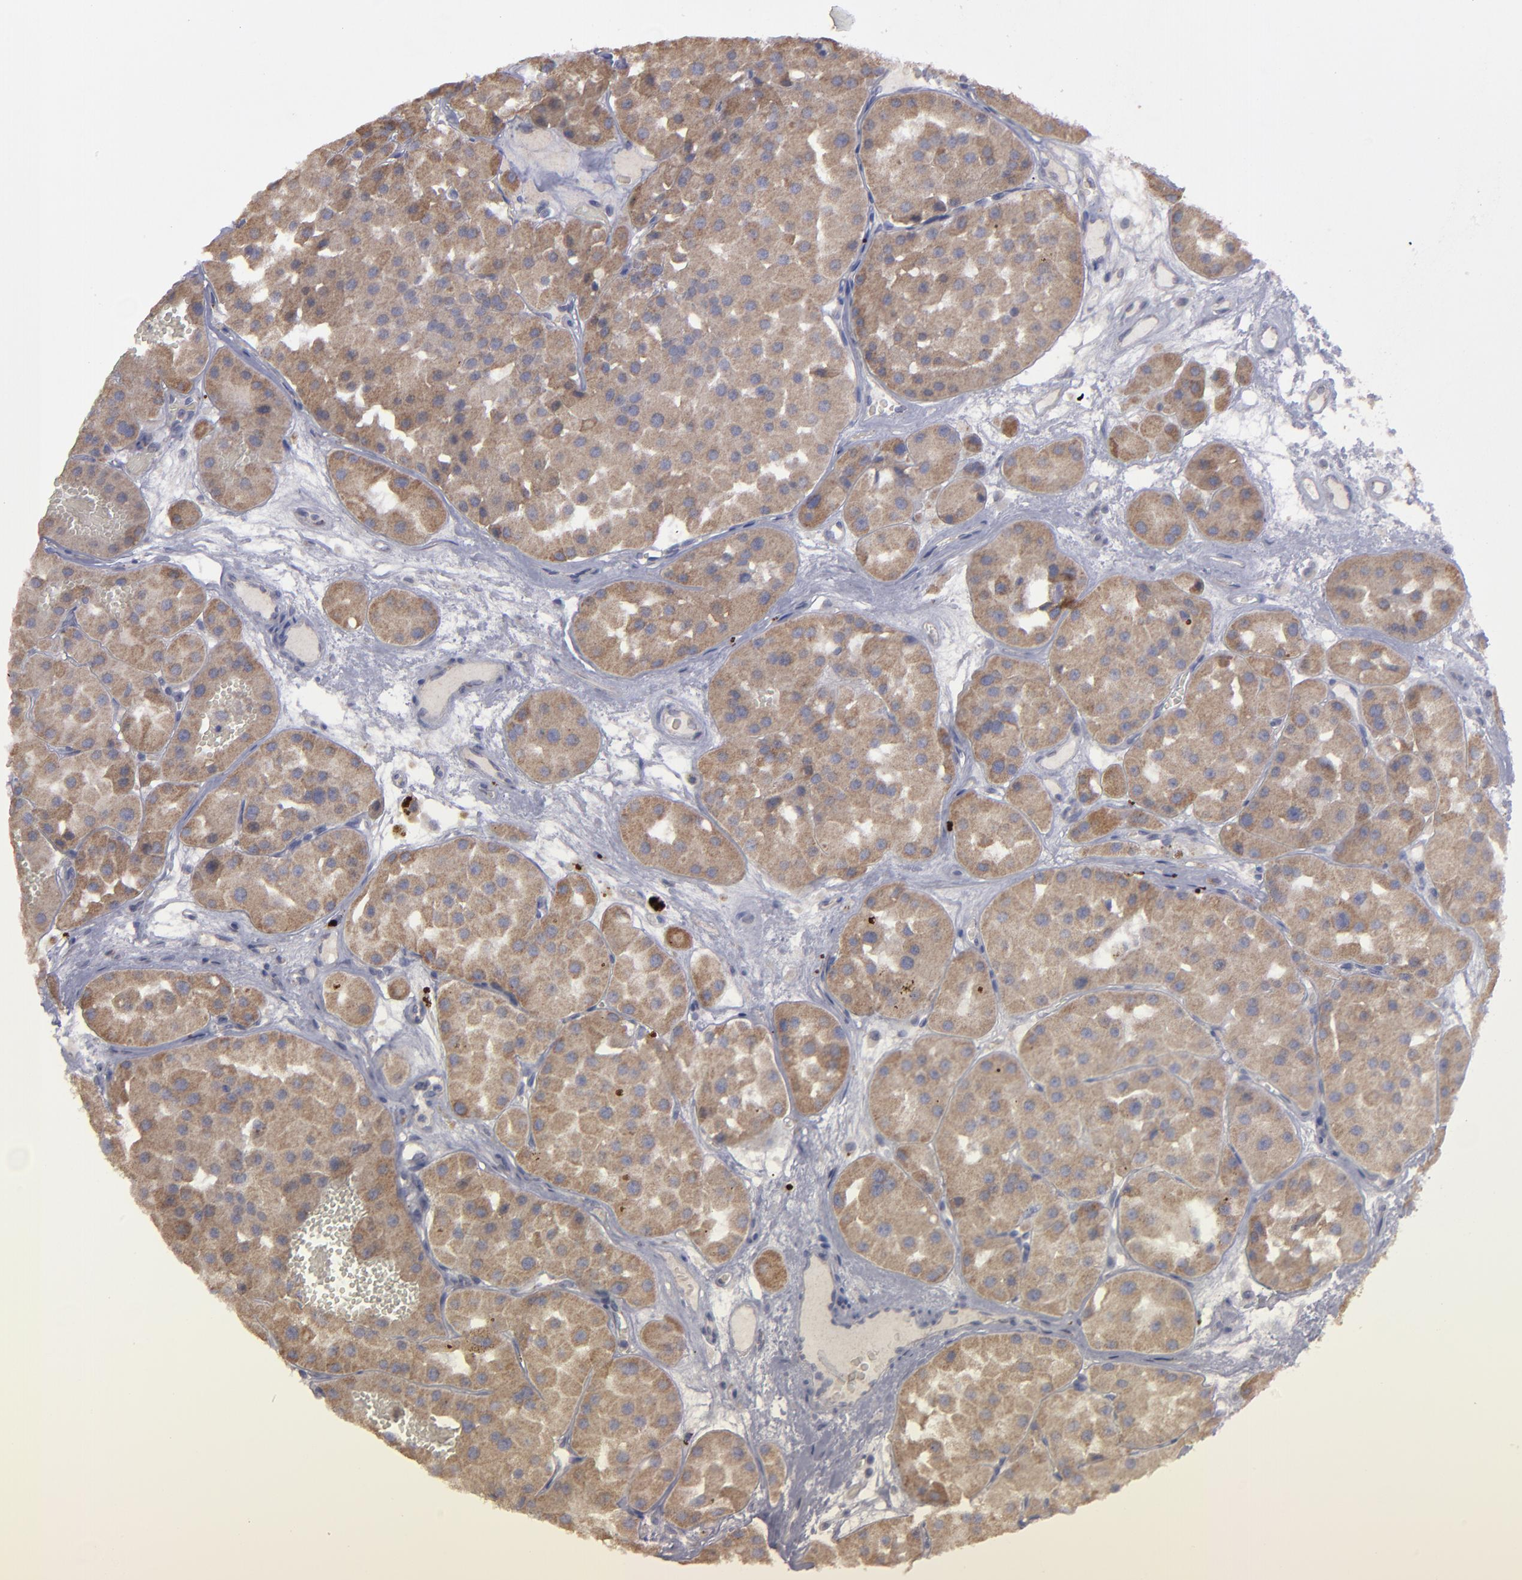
{"staining": {"intensity": "moderate", "quantity": ">75%", "location": "cytoplasmic/membranous"}, "tissue": "renal cancer", "cell_type": "Tumor cells", "image_type": "cancer", "snomed": [{"axis": "morphology", "description": "Adenocarcinoma, uncertain malignant potential"}, {"axis": "topography", "description": "Kidney"}], "caption": "Human renal adenocarcinoma,  uncertain malignant potential stained with a brown dye exhibits moderate cytoplasmic/membranous positive positivity in approximately >75% of tumor cells.", "gene": "MYOM2", "patient": {"sex": "male", "age": 63}}